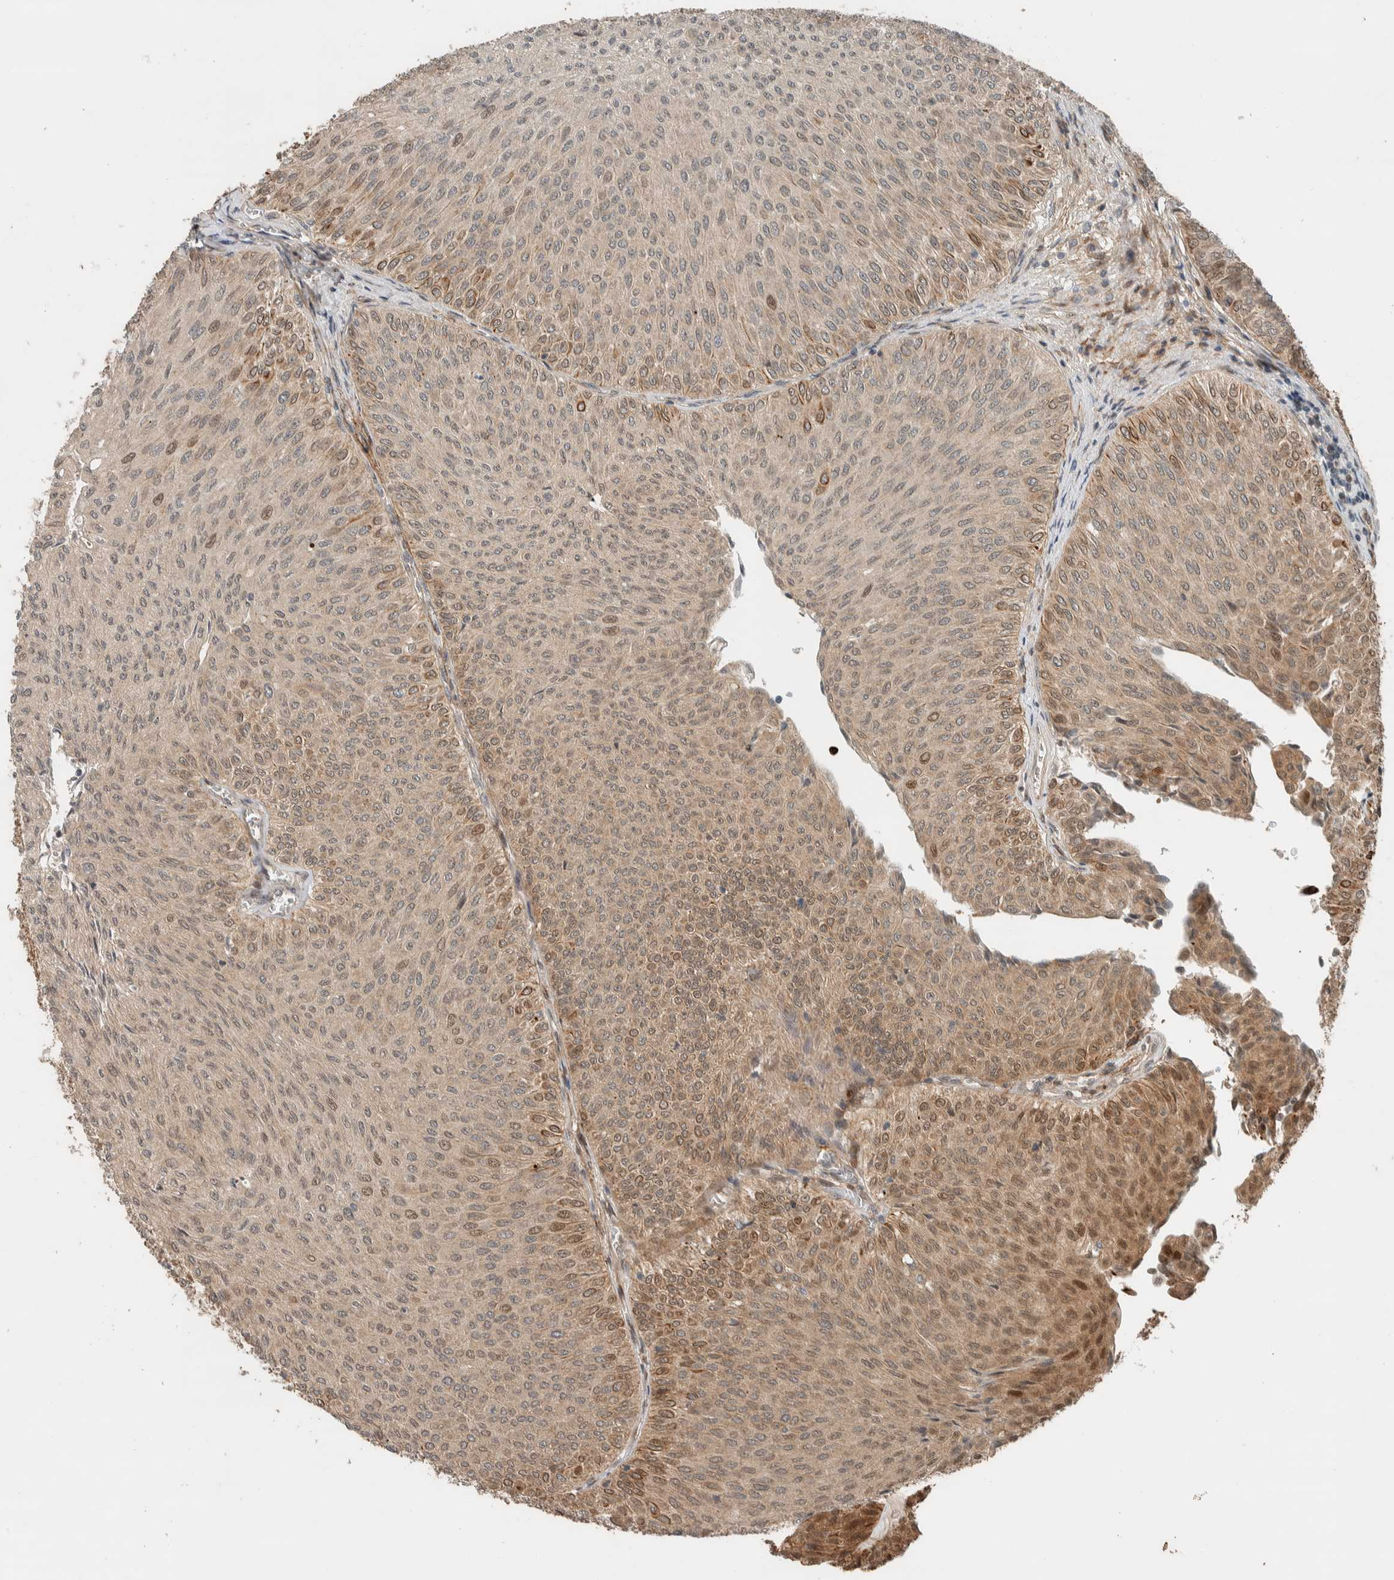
{"staining": {"intensity": "moderate", "quantity": "<25%", "location": "cytoplasmic/membranous,nuclear"}, "tissue": "urothelial cancer", "cell_type": "Tumor cells", "image_type": "cancer", "snomed": [{"axis": "morphology", "description": "Urothelial carcinoma, Low grade"}, {"axis": "topography", "description": "Urinary bladder"}], "caption": "The image shows a brown stain indicating the presence of a protein in the cytoplasmic/membranous and nuclear of tumor cells in low-grade urothelial carcinoma.", "gene": "STXBP4", "patient": {"sex": "male", "age": 78}}